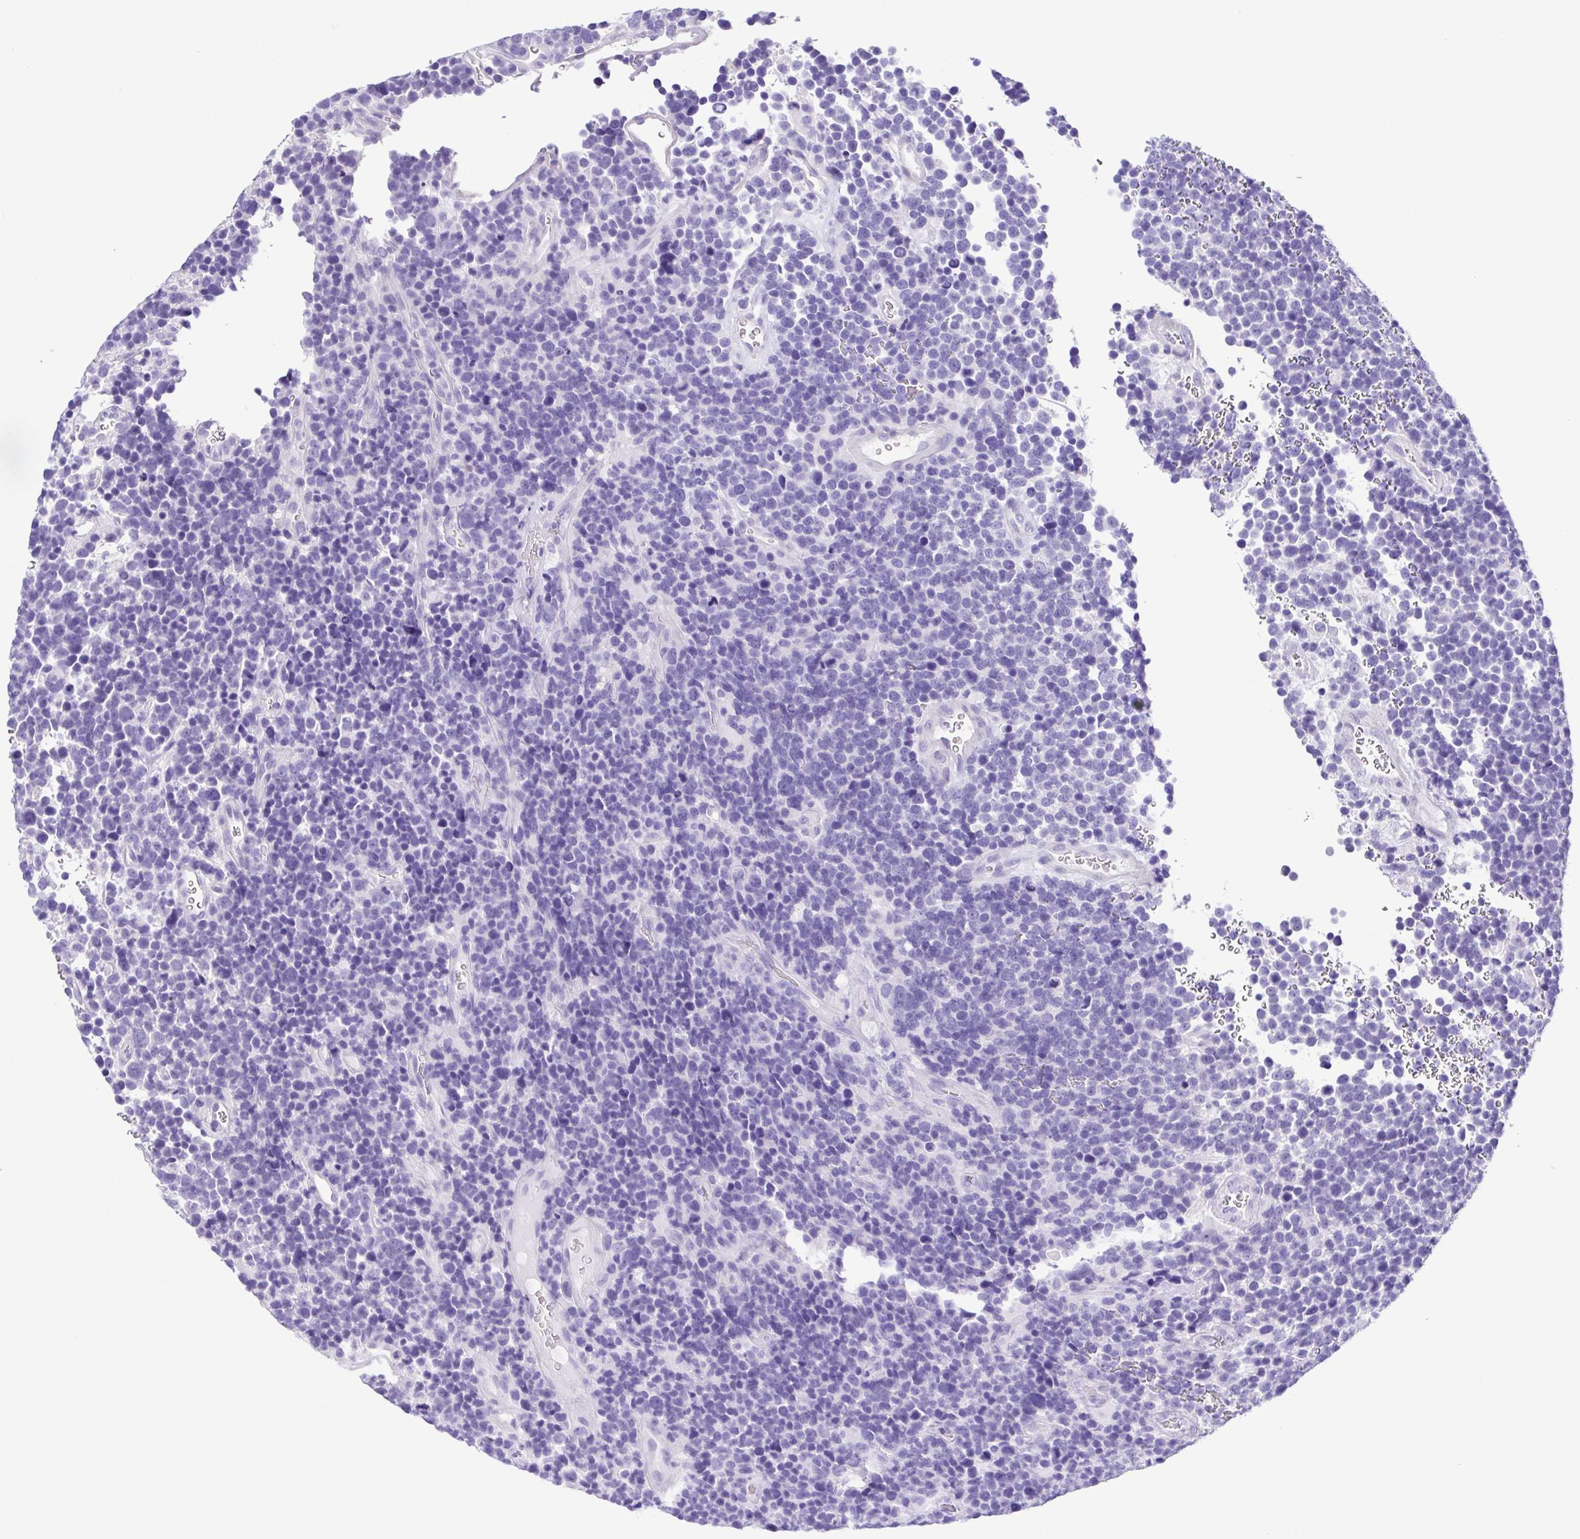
{"staining": {"intensity": "negative", "quantity": "none", "location": "none"}, "tissue": "glioma", "cell_type": "Tumor cells", "image_type": "cancer", "snomed": [{"axis": "morphology", "description": "Glioma, malignant, High grade"}, {"axis": "topography", "description": "Brain"}], "caption": "Immunohistochemistry (IHC) histopathology image of neoplastic tissue: human malignant high-grade glioma stained with DAB (3,3'-diaminobenzidine) exhibits no significant protein positivity in tumor cells.", "gene": "OVGP1", "patient": {"sex": "male", "age": 33}}